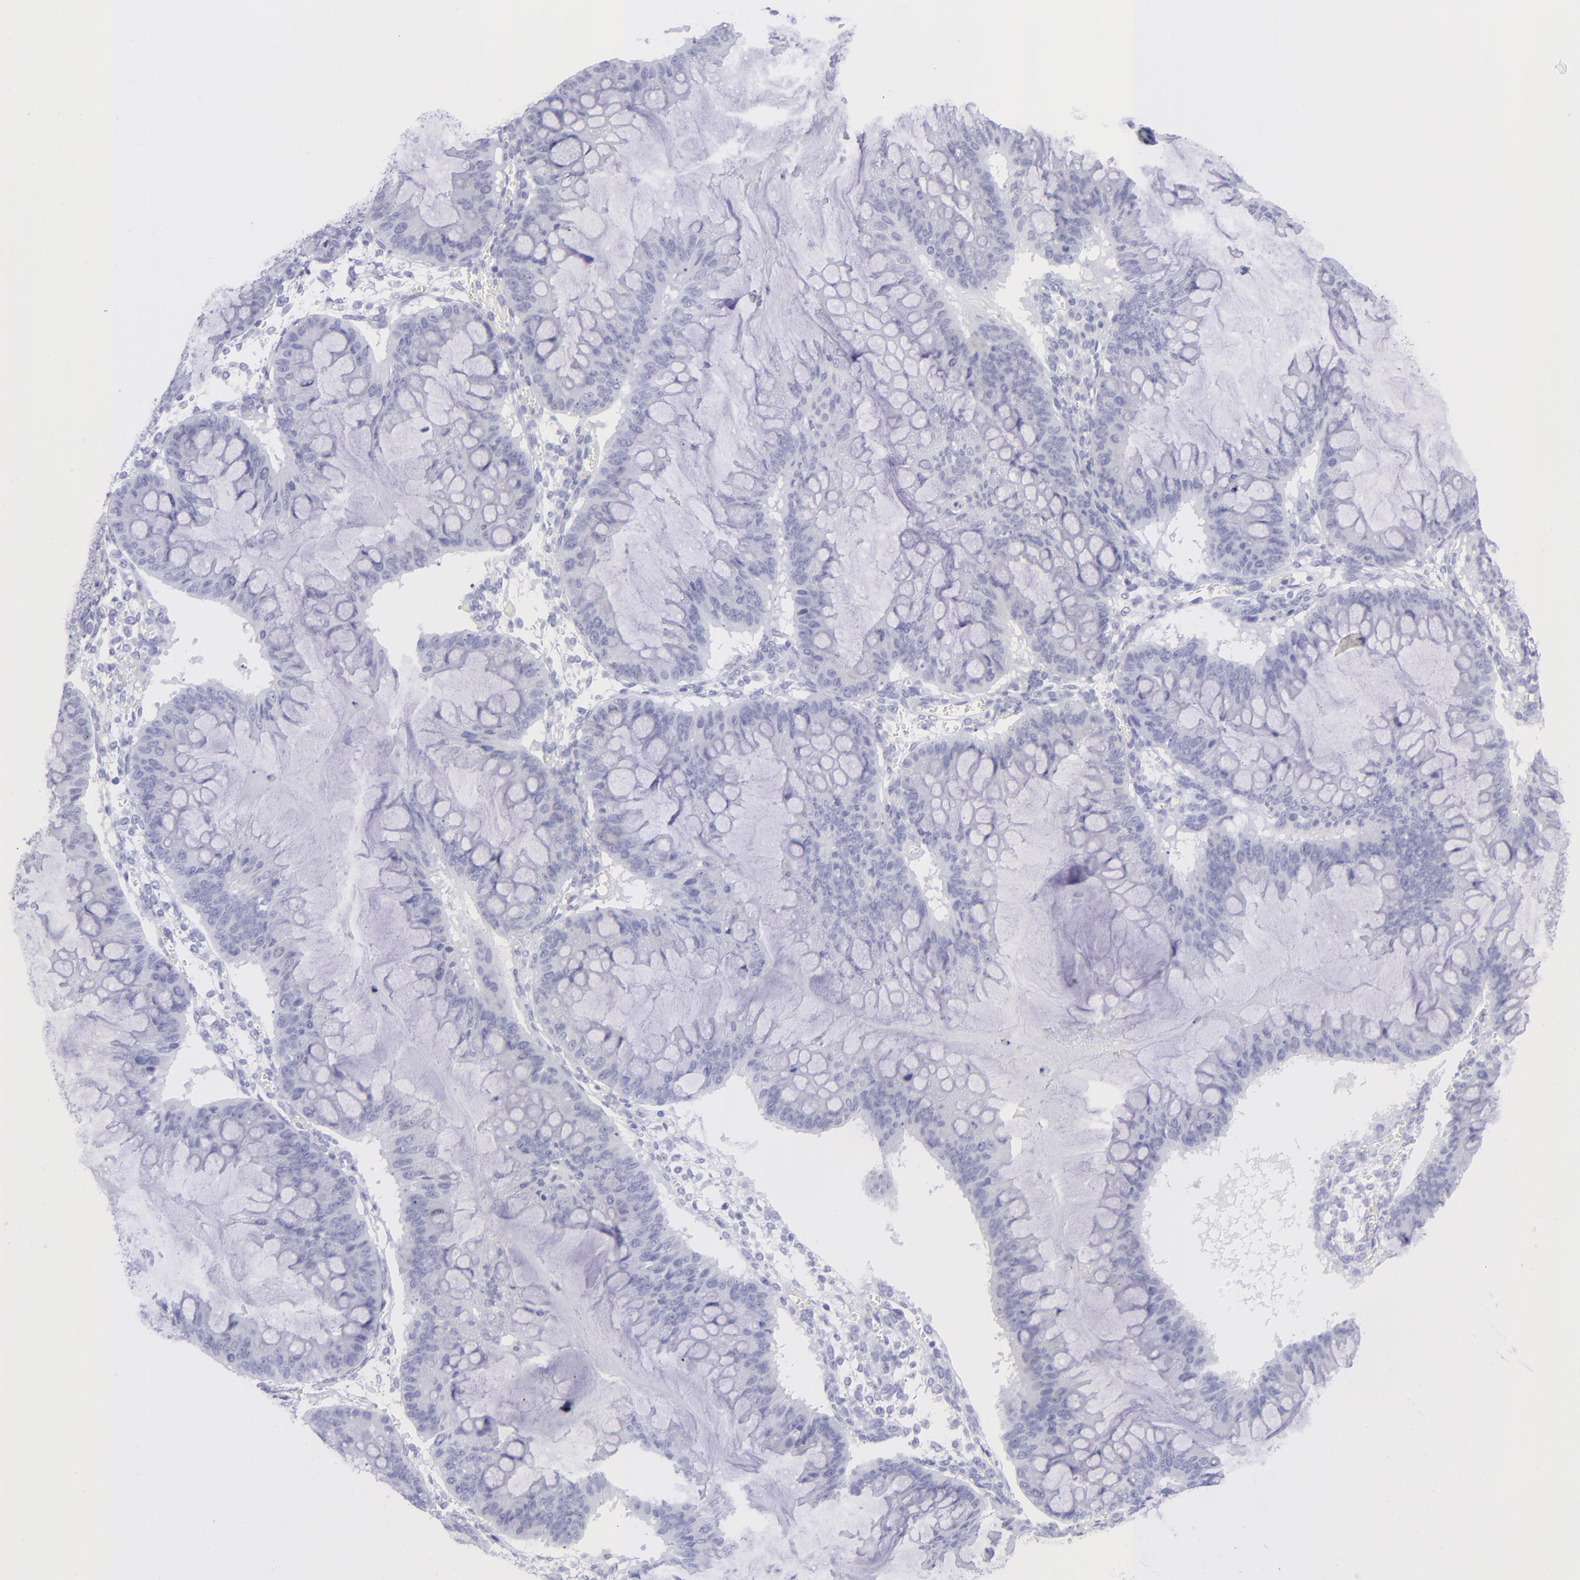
{"staining": {"intensity": "negative", "quantity": "none", "location": "none"}, "tissue": "ovarian cancer", "cell_type": "Tumor cells", "image_type": "cancer", "snomed": [{"axis": "morphology", "description": "Cystadenocarcinoma, mucinous, NOS"}, {"axis": "topography", "description": "Ovary"}], "caption": "Image shows no protein staining in tumor cells of mucinous cystadenocarcinoma (ovarian) tissue.", "gene": "SLC1A2", "patient": {"sex": "female", "age": 73}}